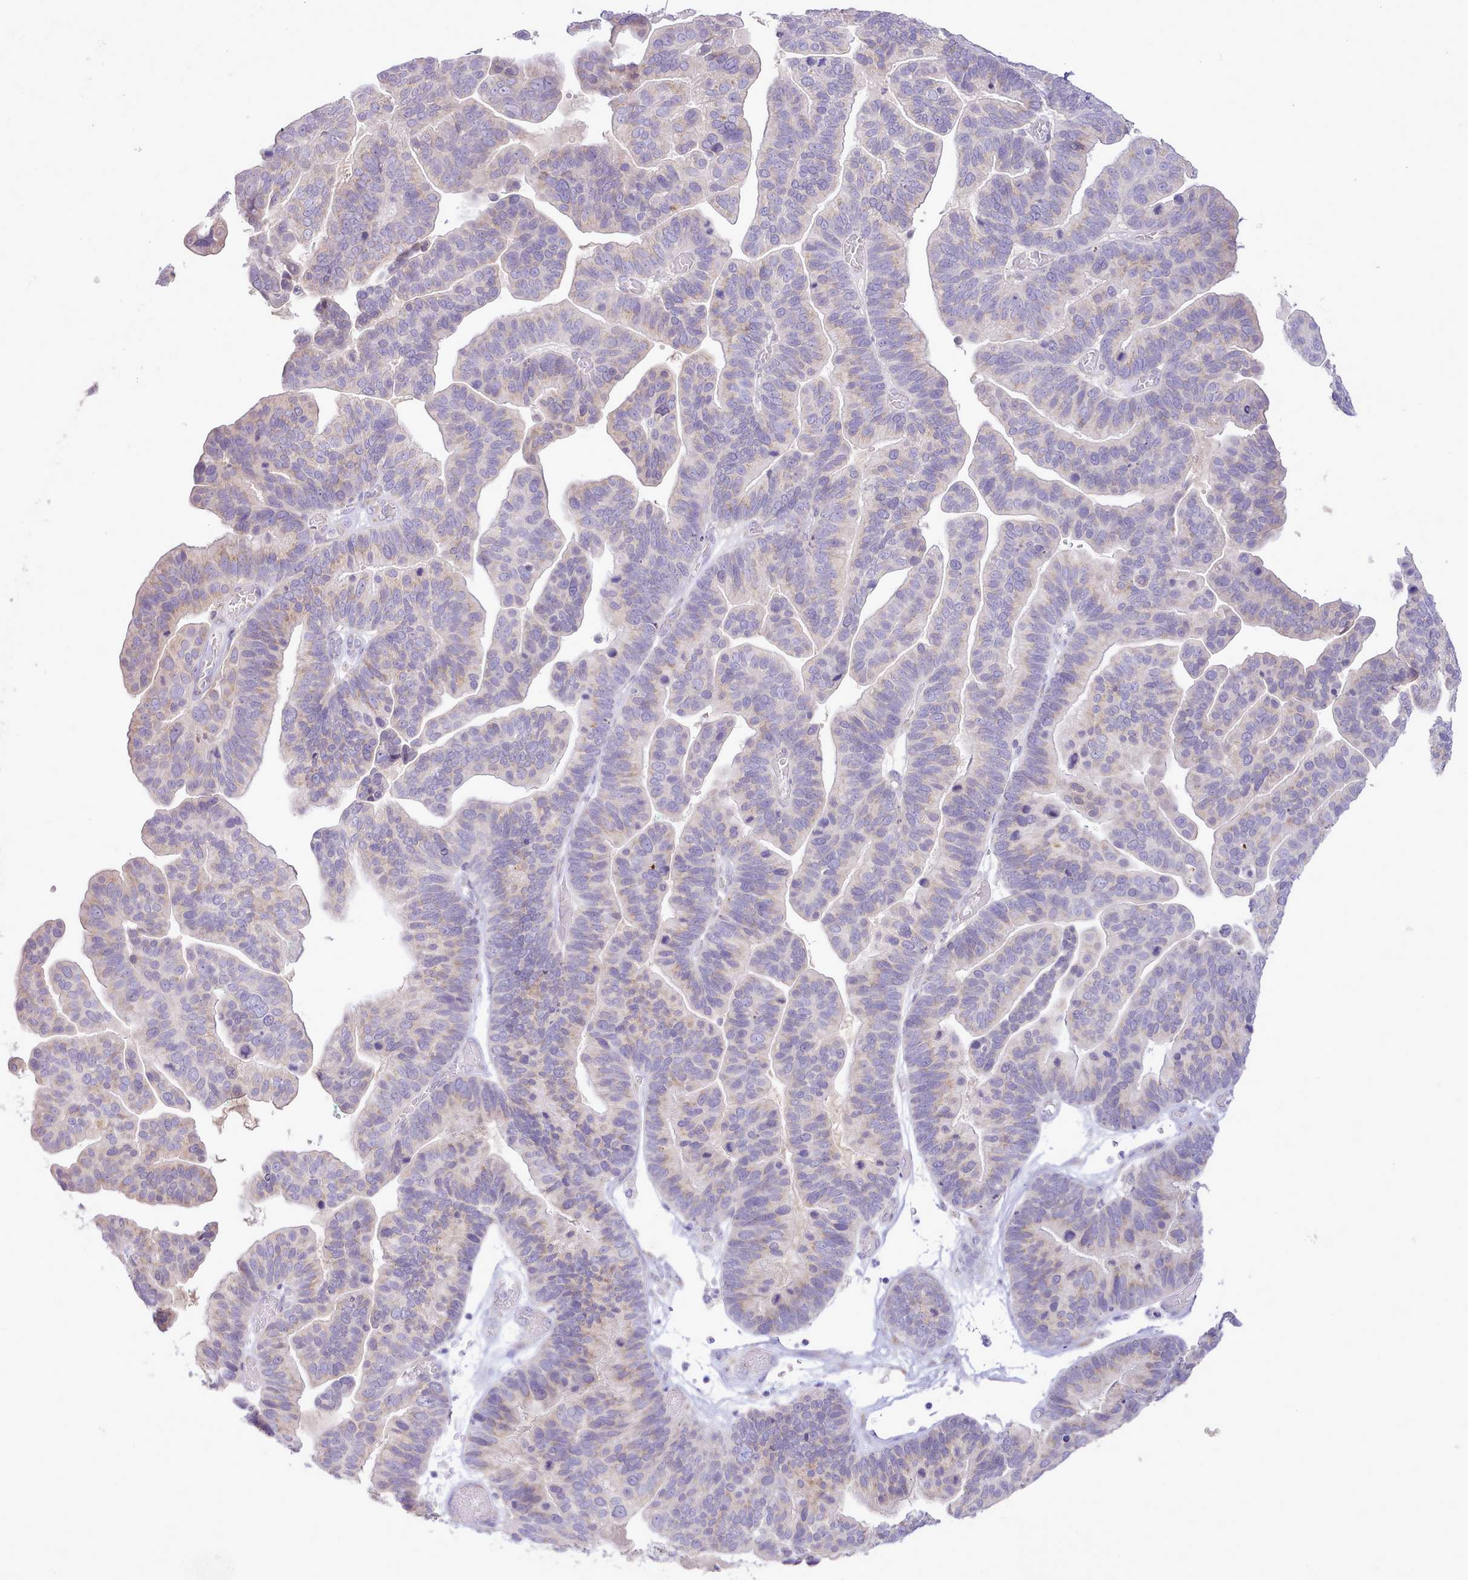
{"staining": {"intensity": "weak", "quantity": "<25%", "location": "cytoplasmic/membranous"}, "tissue": "ovarian cancer", "cell_type": "Tumor cells", "image_type": "cancer", "snomed": [{"axis": "morphology", "description": "Cystadenocarcinoma, serous, NOS"}, {"axis": "topography", "description": "Ovary"}], "caption": "An IHC photomicrograph of ovarian serous cystadenocarcinoma is shown. There is no staining in tumor cells of ovarian serous cystadenocarcinoma. The staining was performed using DAB to visualize the protein expression in brown, while the nuclei were stained in blue with hematoxylin (Magnification: 20x).", "gene": "CCL1", "patient": {"sex": "female", "age": 56}}